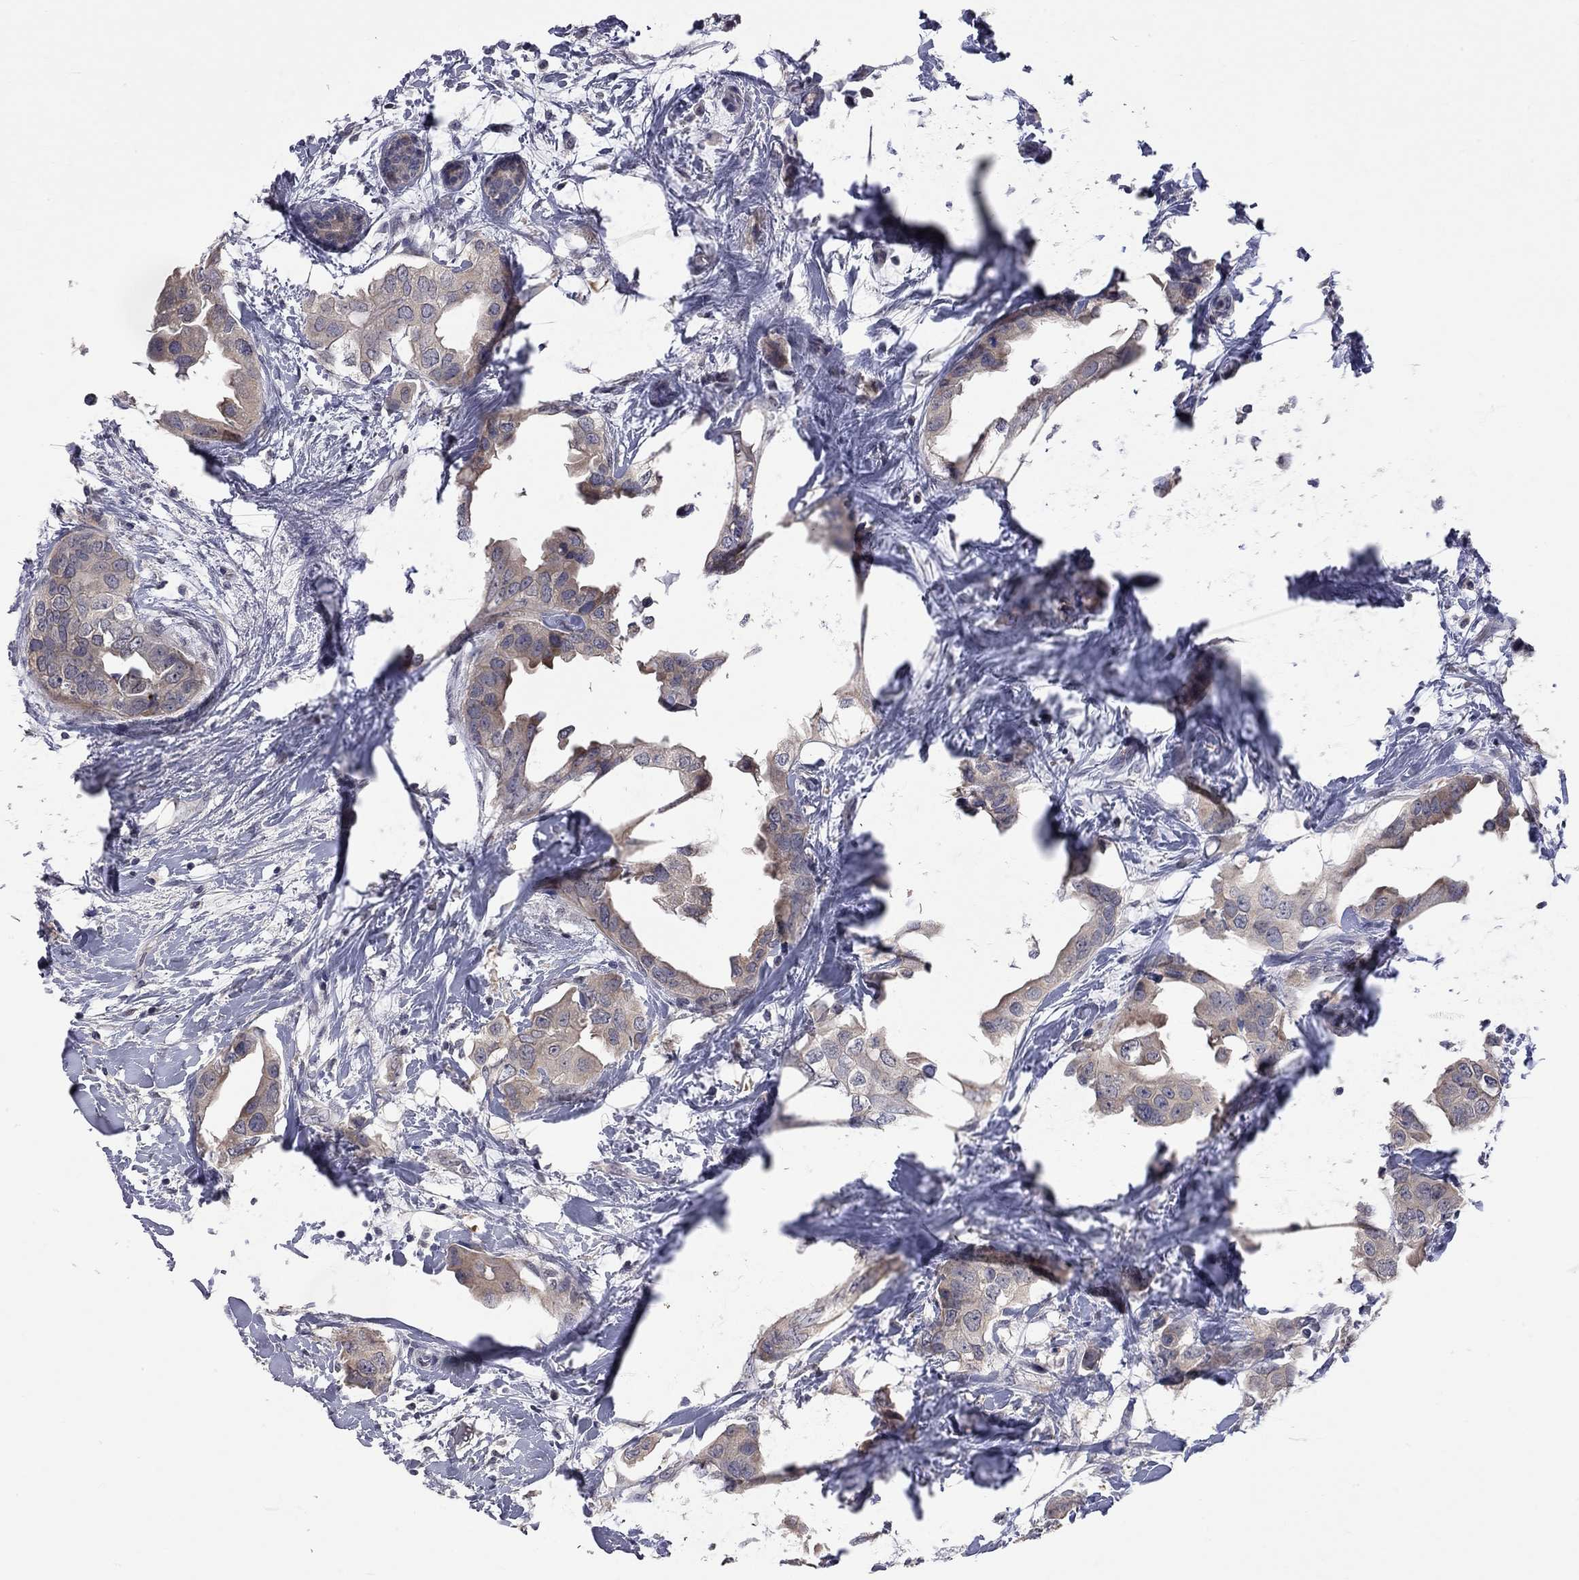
{"staining": {"intensity": "weak", "quantity": ">75%", "location": "cytoplasmic/membranous"}, "tissue": "breast cancer", "cell_type": "Tumor cells", "image_type": "cancer", "snomed": [{"axis": "morphology", "description": "Normal tissue, NOS"}, {"axis": "morphology", "description": "Duct carcinoma"}, {"axis": "topography", "description": "Breast"}], "caption": "Tumor cells demonstrate weak cytoplasmic/membranous staining in about >75% of cells in breast cancer.", "gene": "FABP12", "patient": {"sex": "female", "age": 40}}